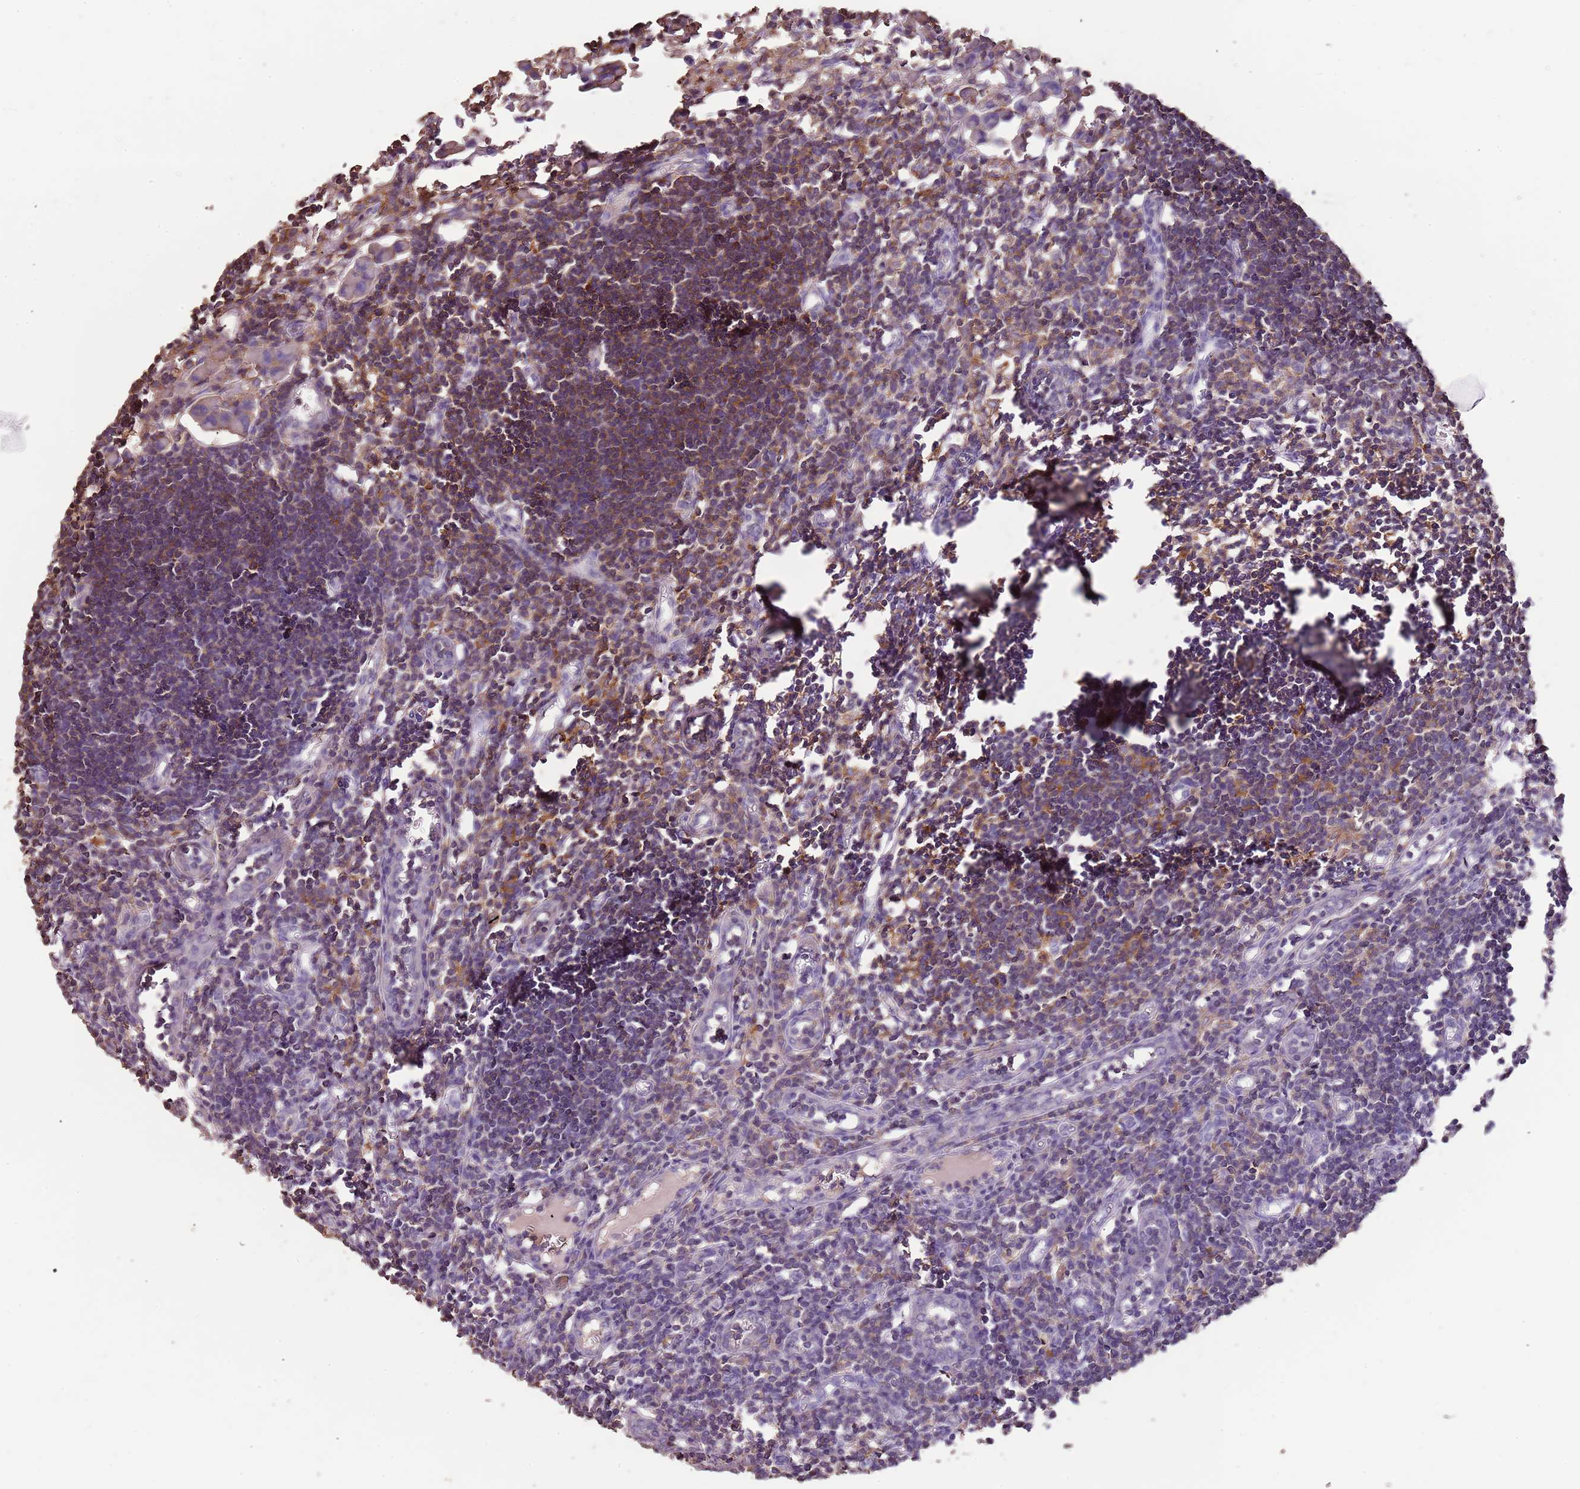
{"staining": {"intensity": "negative", "quantity": "none", "location": "none"}, "tissue": "lymph node", "cell_type": "Germinal center cells", "image_type": "normal", "snomed": [{"axis": "morphology", "description": "Normal tissue, NOS"}, {"axis": "morphology", "description": "Malignant melanoma, Metastatic site"}, {"axis": "topography", "description": "Lymph node"}], "caption": "Lymph node was stained to show a protein in brown. There is no significant positivity in germinal center cells. The staining was performed using DAB to visualize the protein expression in brown, while the nuclei were stained in blue with hematoxylin (Magnification: 20x).", "gene": "FECH", "patient": {"sex": "male", "age": 41}}